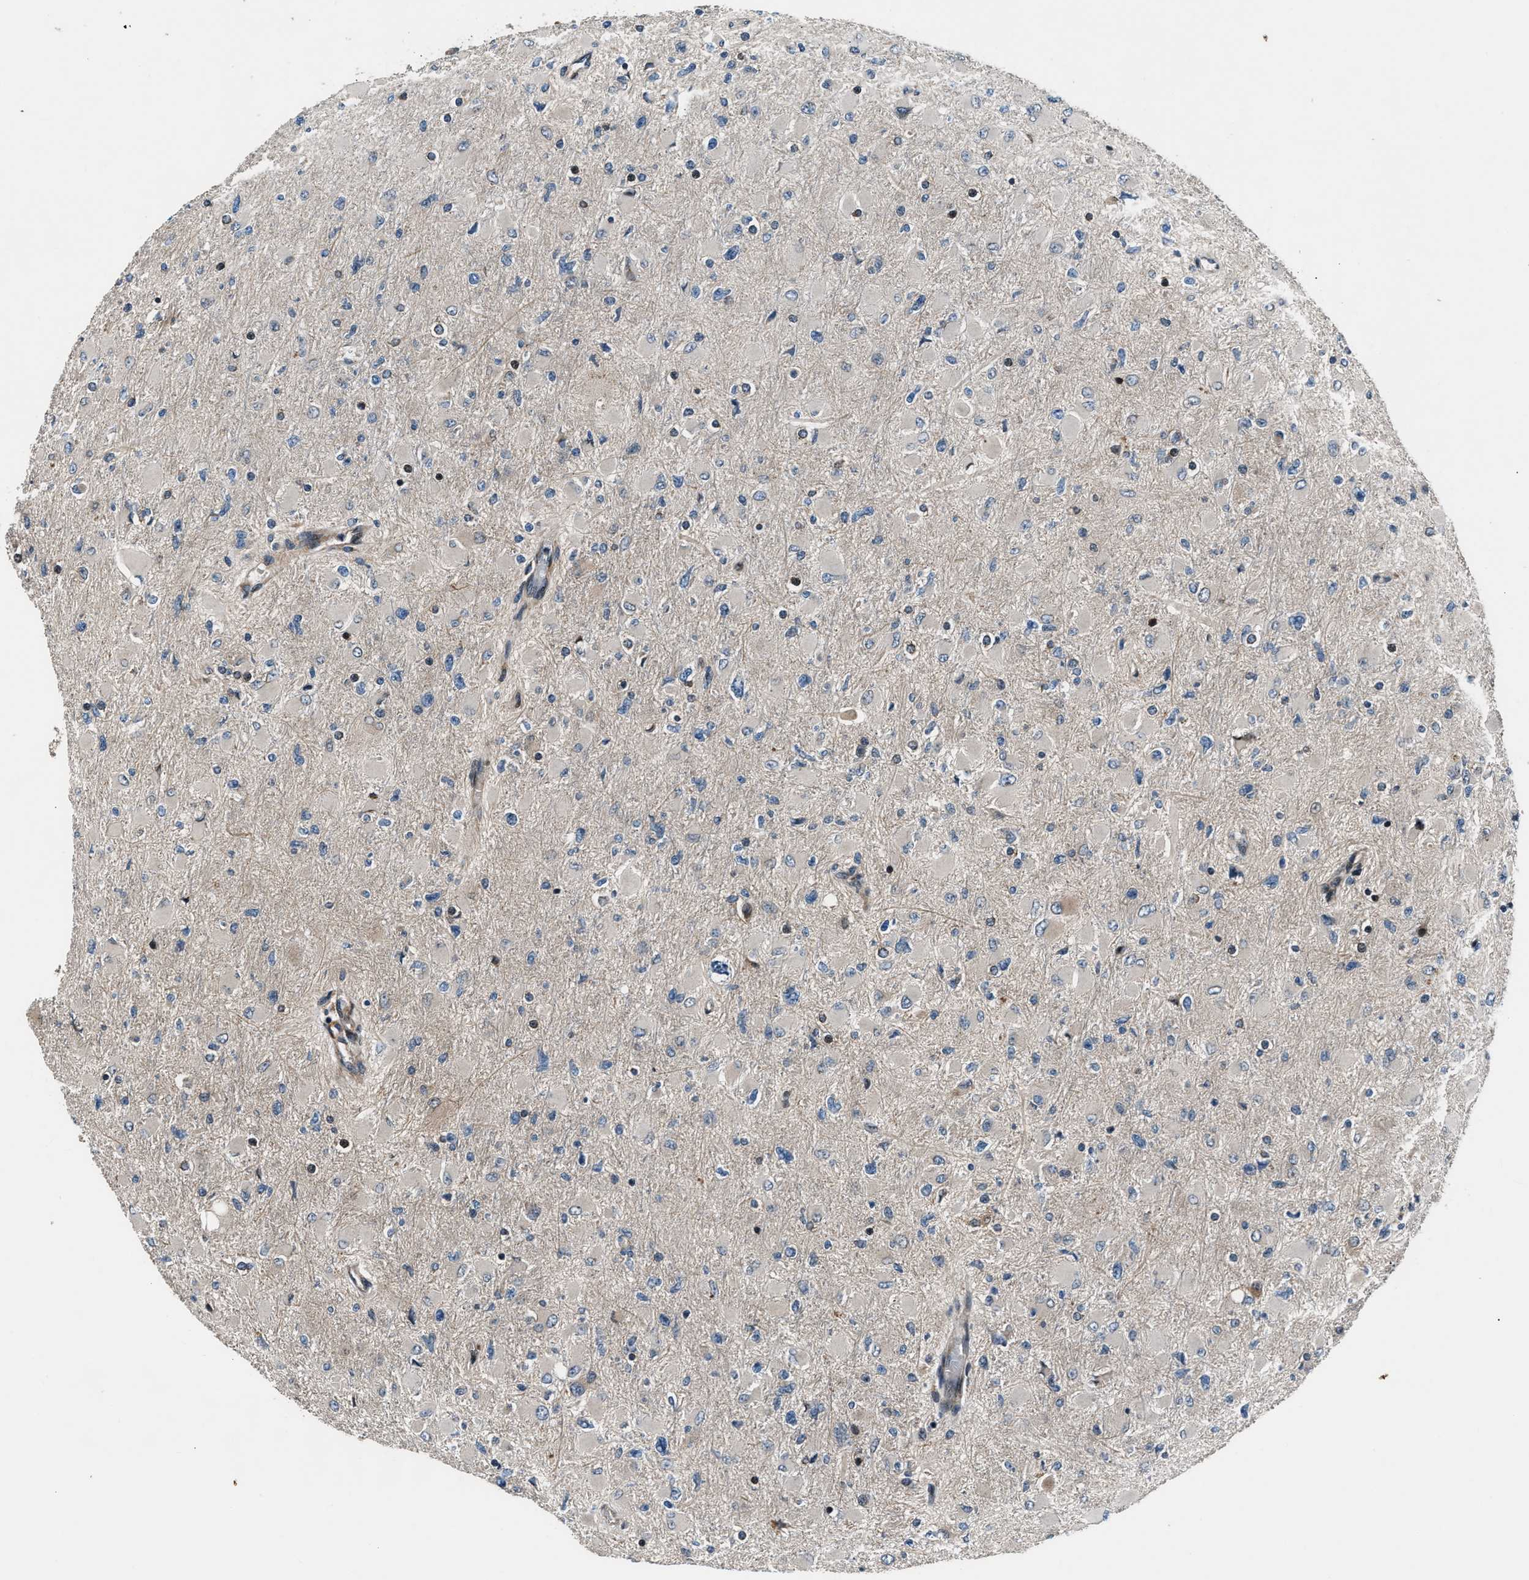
{"staining": {"intensity": "negative", "quantity": "none", "location": "none"}, "tissue": "glioma", "cell_type": "Tumor cells", "image_type": "cancer", "snomed": [{"axis": "morphology", "description": "Glioma, malignant, High grade"}, {"axis": "topography", "description": "Cerebral cortex"}], "caption": "Glioma stained for a protein using immunohistochemistry shows no positivity tumor cells.", "gene": "DYNC2I1", "patient": {"sex": "female", "age": 36}}